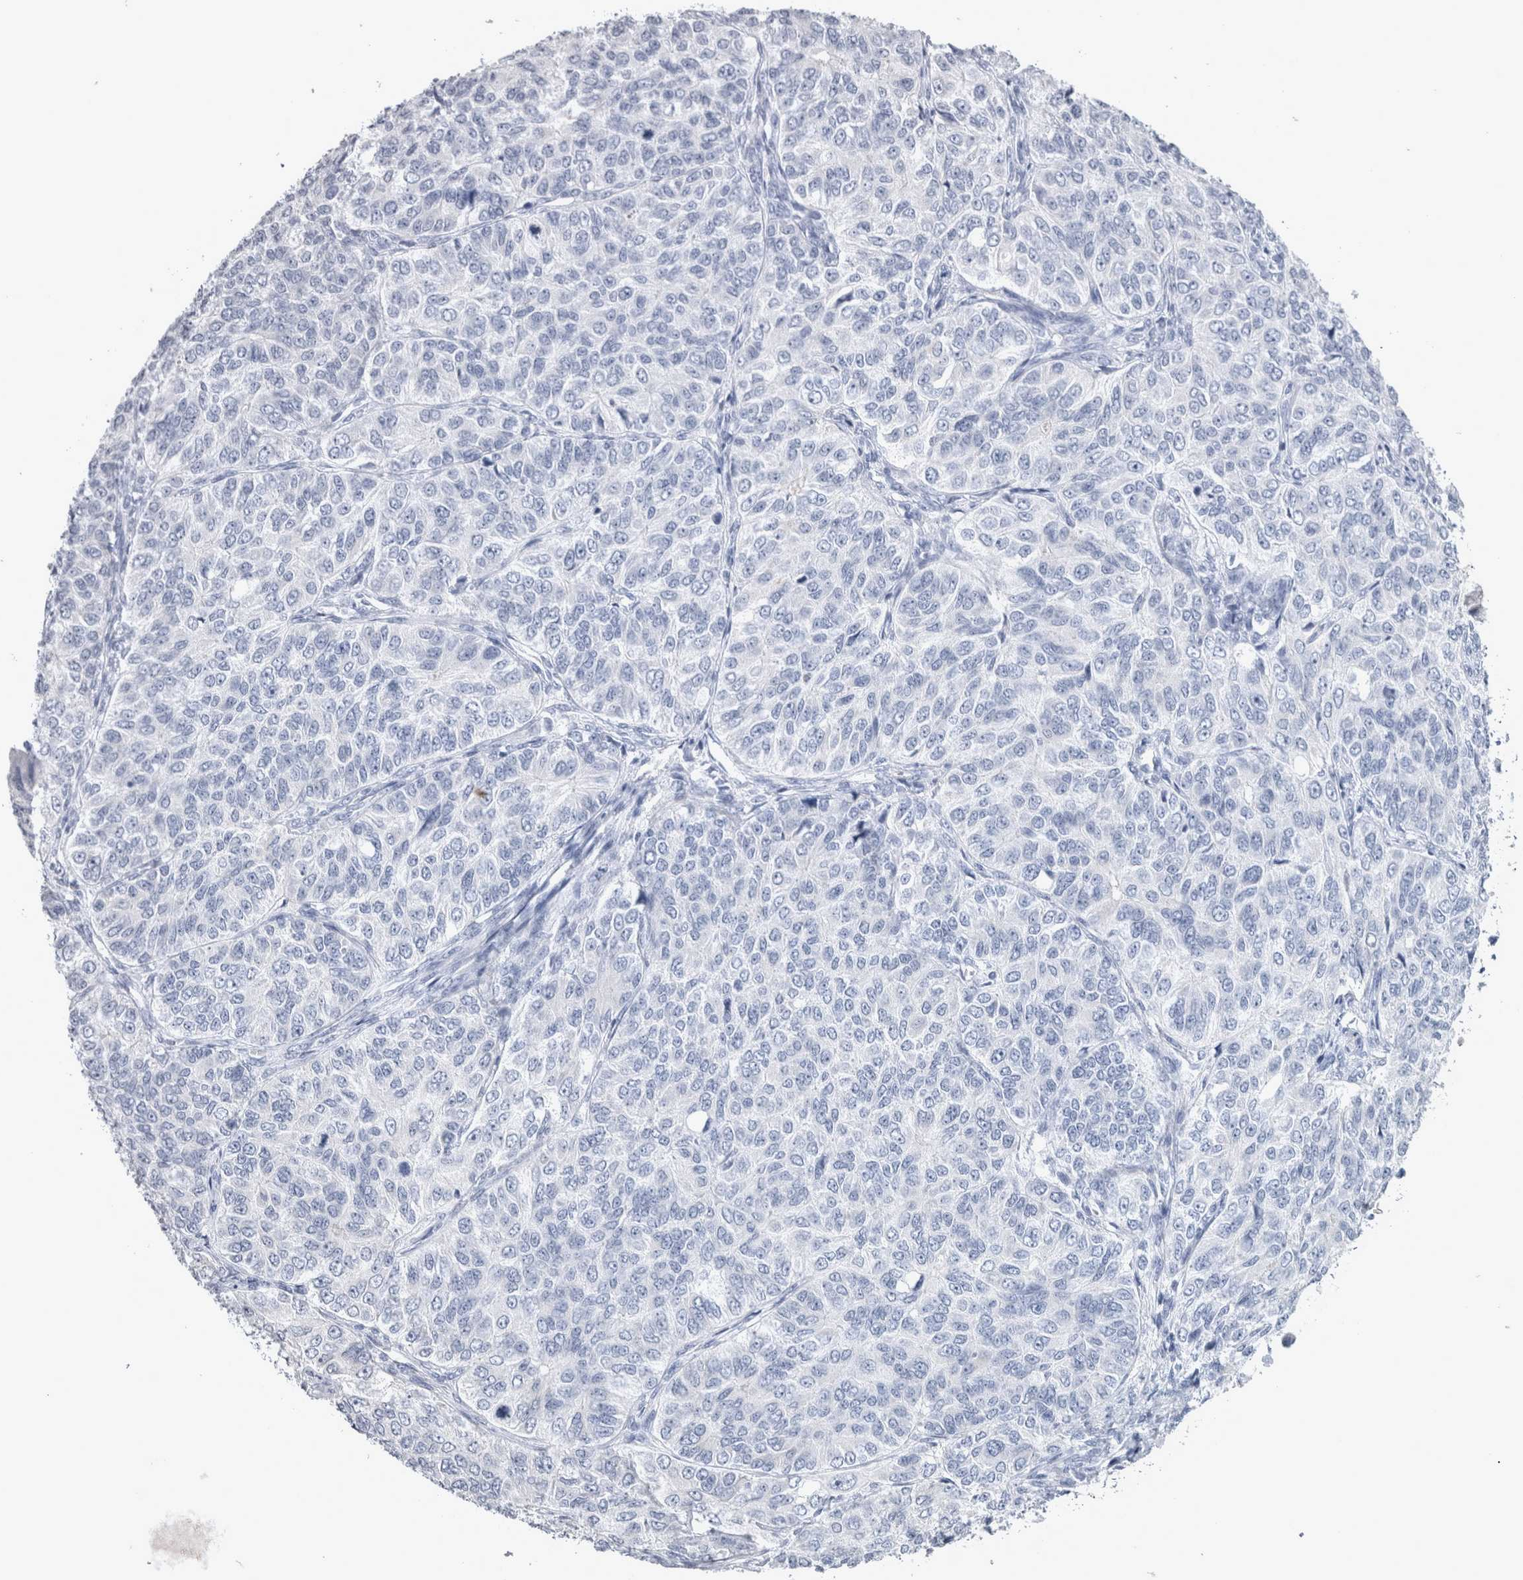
{"staining": {"intensity": "negative", "quantity": "none", "location": "none"}, "tissue": "ovarian cancer", "cell_type": "Tumor cells", "image_type": "cancer", "snomed": [{"axis": "morphology", "description": "Carcinoma, endometroid"}, {"axis": "topography", "description": "Ovary"}], "caption": "Tumor cells are negative for protein expression in human ovarian cancer.", "gene": "MSMB", "patient": {"sex": "female", "age": 51}}